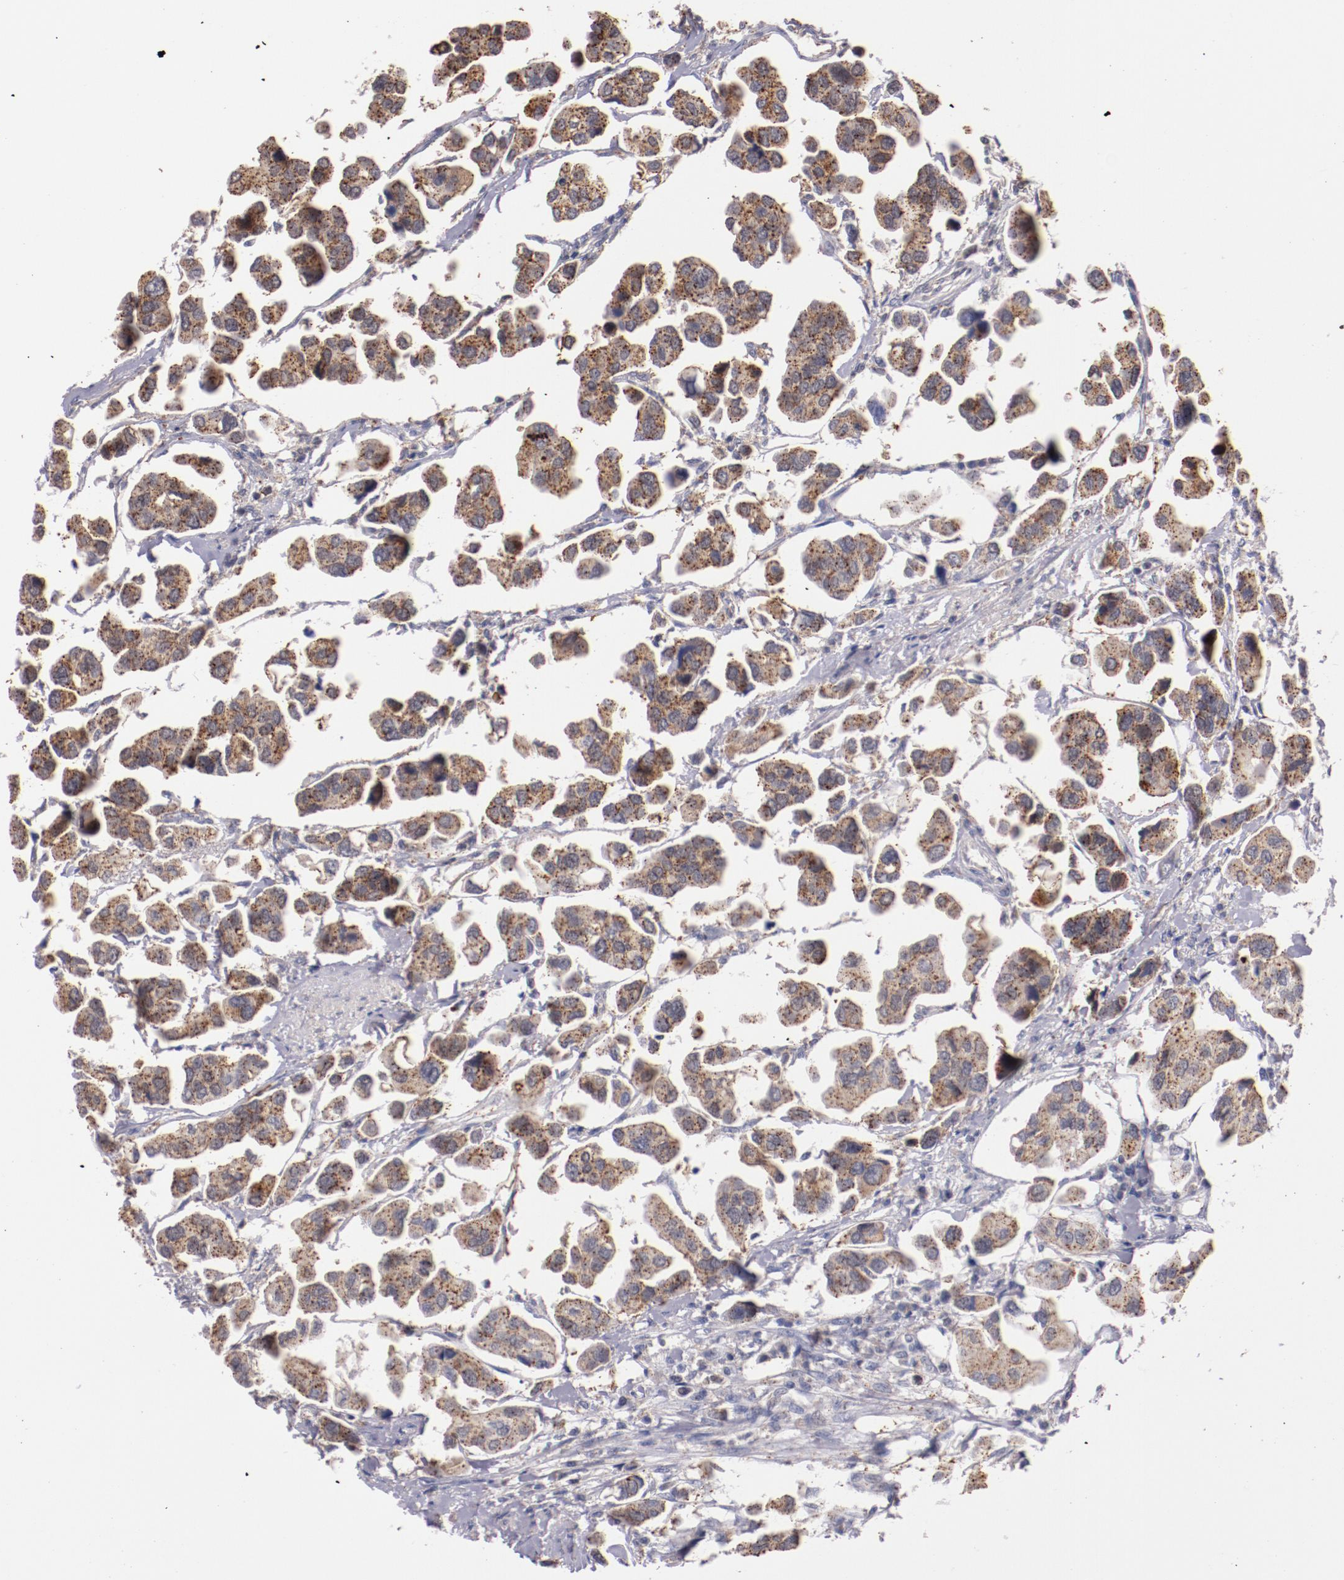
{"staining": {"intensity": "moderate", "quantity": ">75%", "location": "cytoplasmic/membranous"}, "tissue": "urothelial cancer", "cell_type": "Tumor cells", "image_type": "cancer", "snomed": [{"axis": "morphology", "description": "Adenocarcinoma, NOS"}, {"axis": "topography", "description": "Urinary bladder"}], "caption": "Protein expression by IHC reveals moderate cytoplasmic/membranous expression in about >75% of tumor cells in urothelial cancer.", "gene": "SYP", "patient": {"sex": "male", "age": 61}}